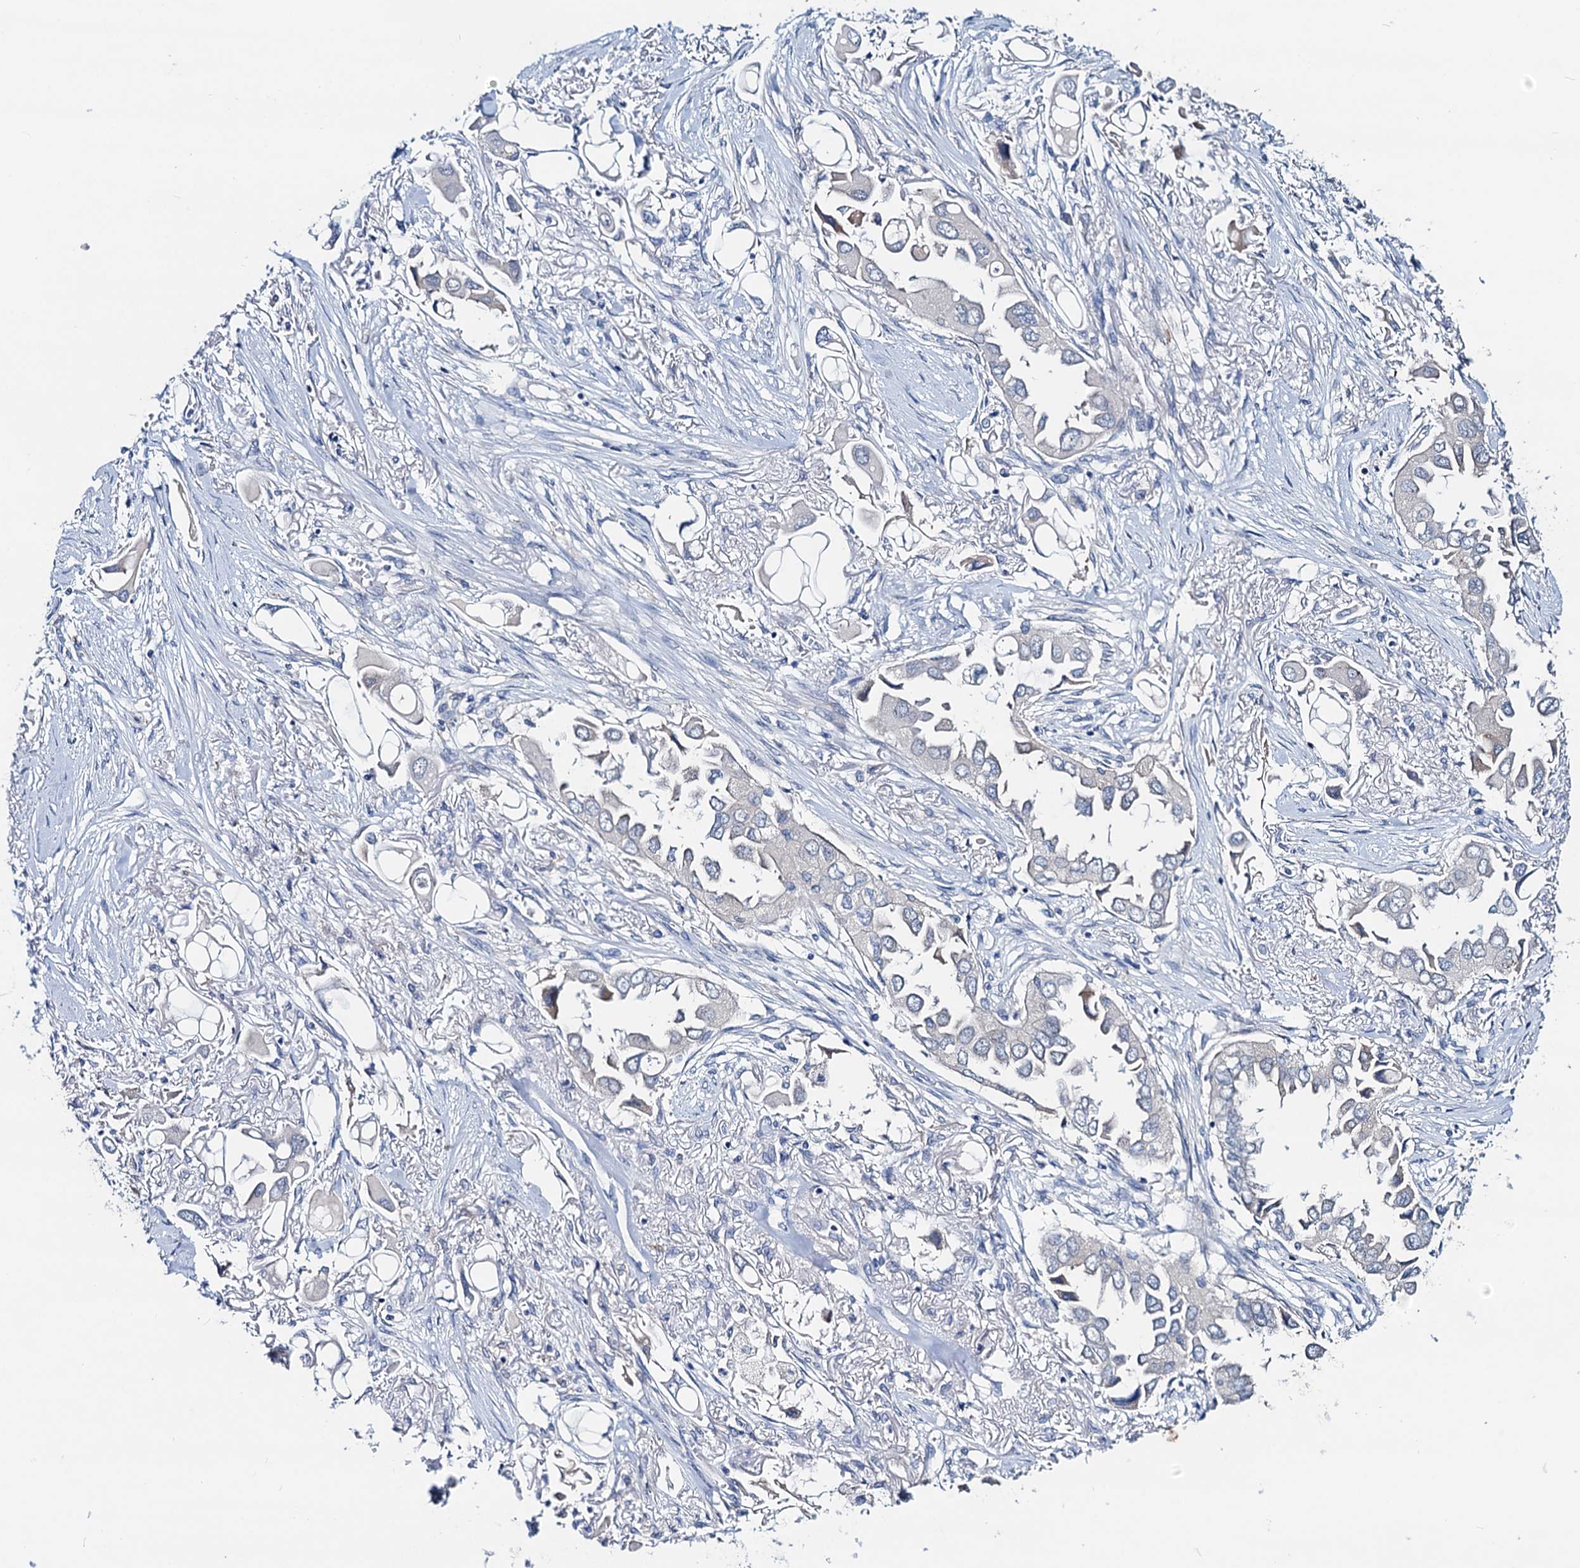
{"staining": {"intensity": "negative", "quantity": "none", "location": "none"}, "tissue": "lung cancer", "cell_type": "Tumor cells", "image_type": "cancer", "snomed": [{"axis": "morphology", "description": "Adenocarcinoma, NOS"}, {"axis": "topography", "description": "Lung"}], "caption": "This is a photomicrograph of immunohistochemistry (IHC) staining of lung cancer, which shows no expression in tumor cells.", "gene": "RTKN2", "patient": {"sex": "female", "age": 76}}